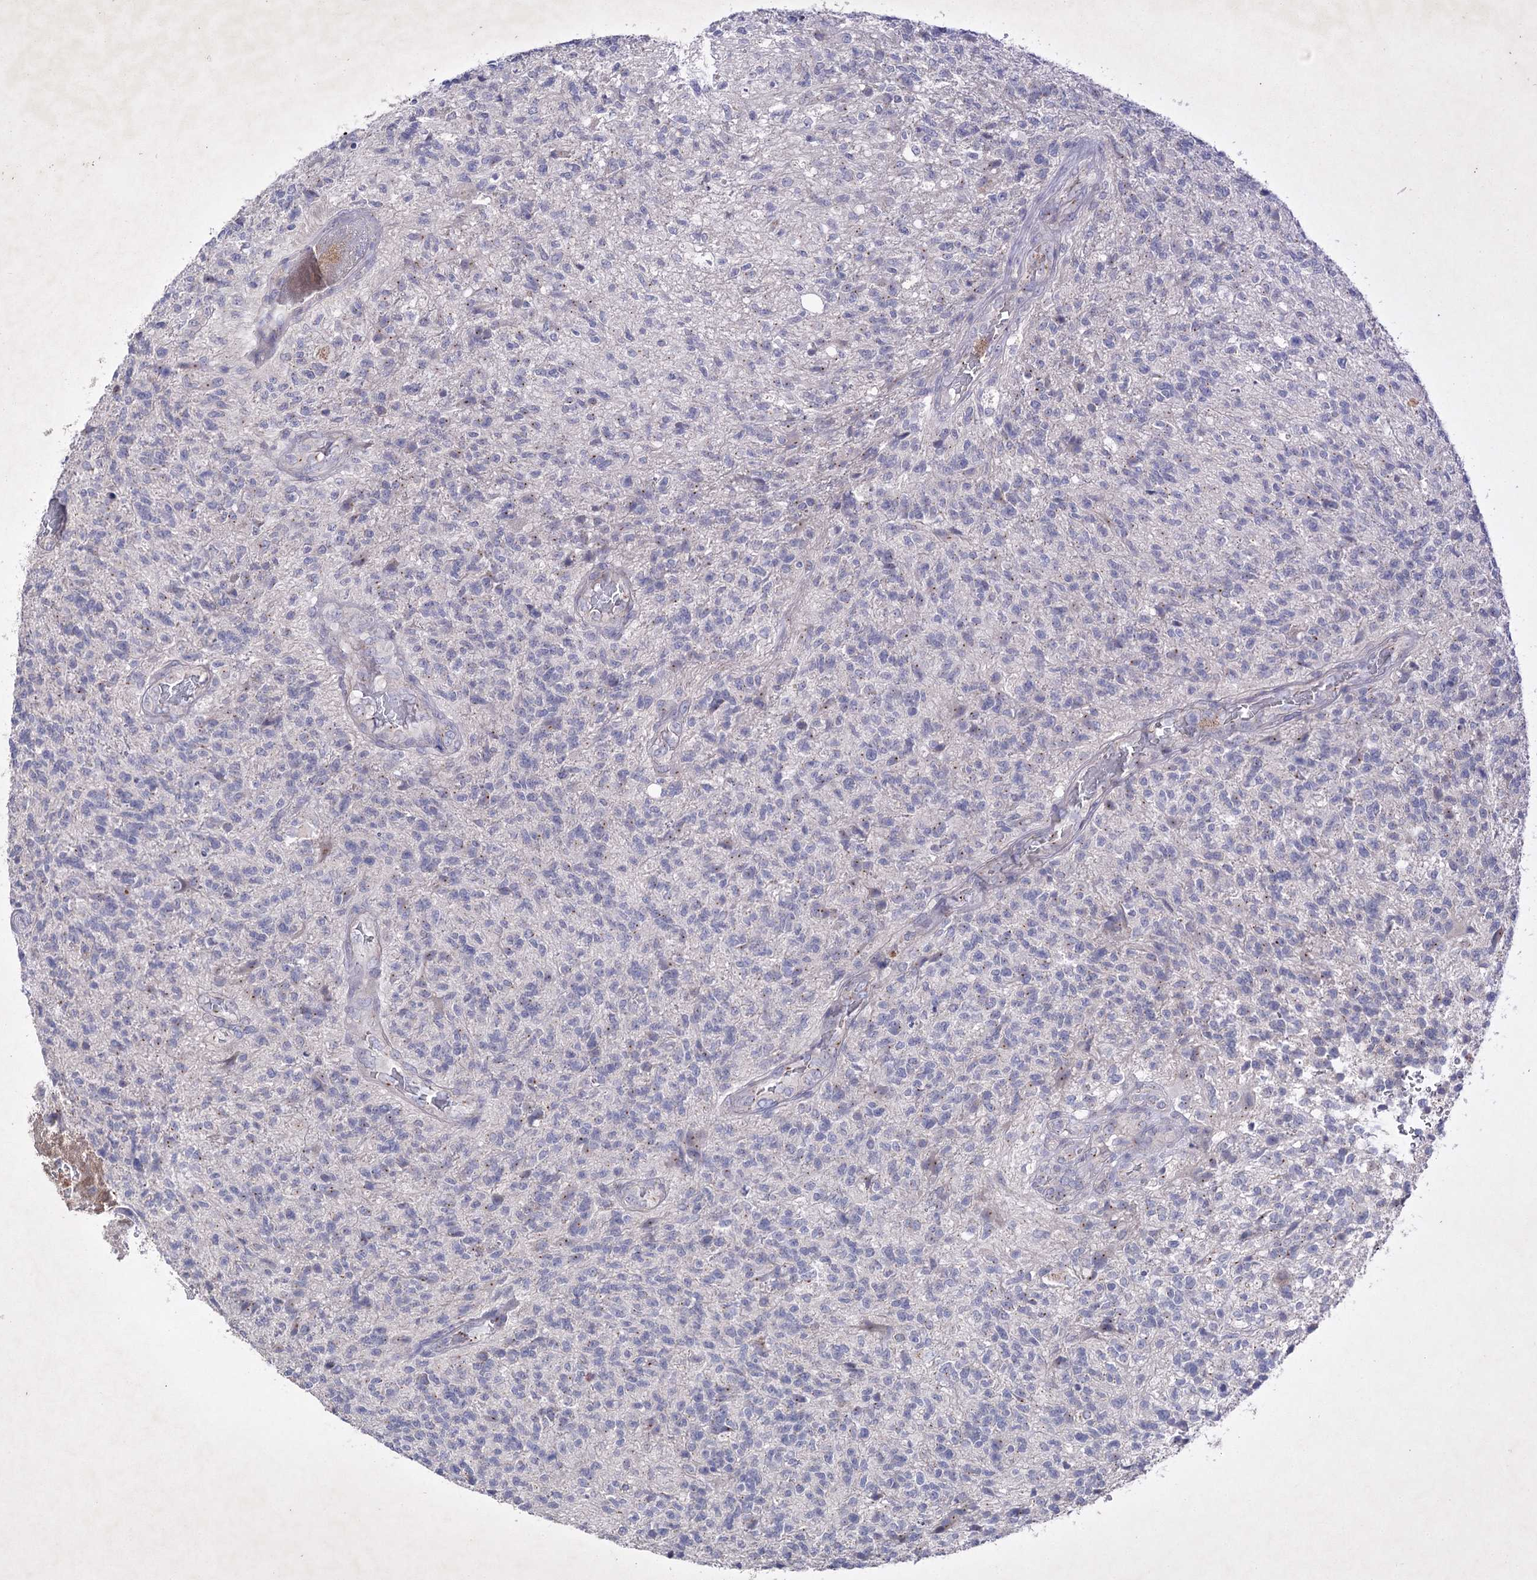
{"staining": {"intensity": "negative", "quantity": "none", "location": "none"}, "tissue": "glioma", "cell_type": "Tumor cells", "image_type": "cancer", "snomed": [{"axis": "morphology", "description": "Glioma, malignant, High grade"}, {"axis": "topography", "description": "Brain"}], "caption": "This image is of glioma stained with immunohistochemistry to label a protein in brown with the nuclei are counter-stained blue. There is no staining in tumor cells.", "gene": "COX15", "patient": {"sex": "male", "age": 56}}